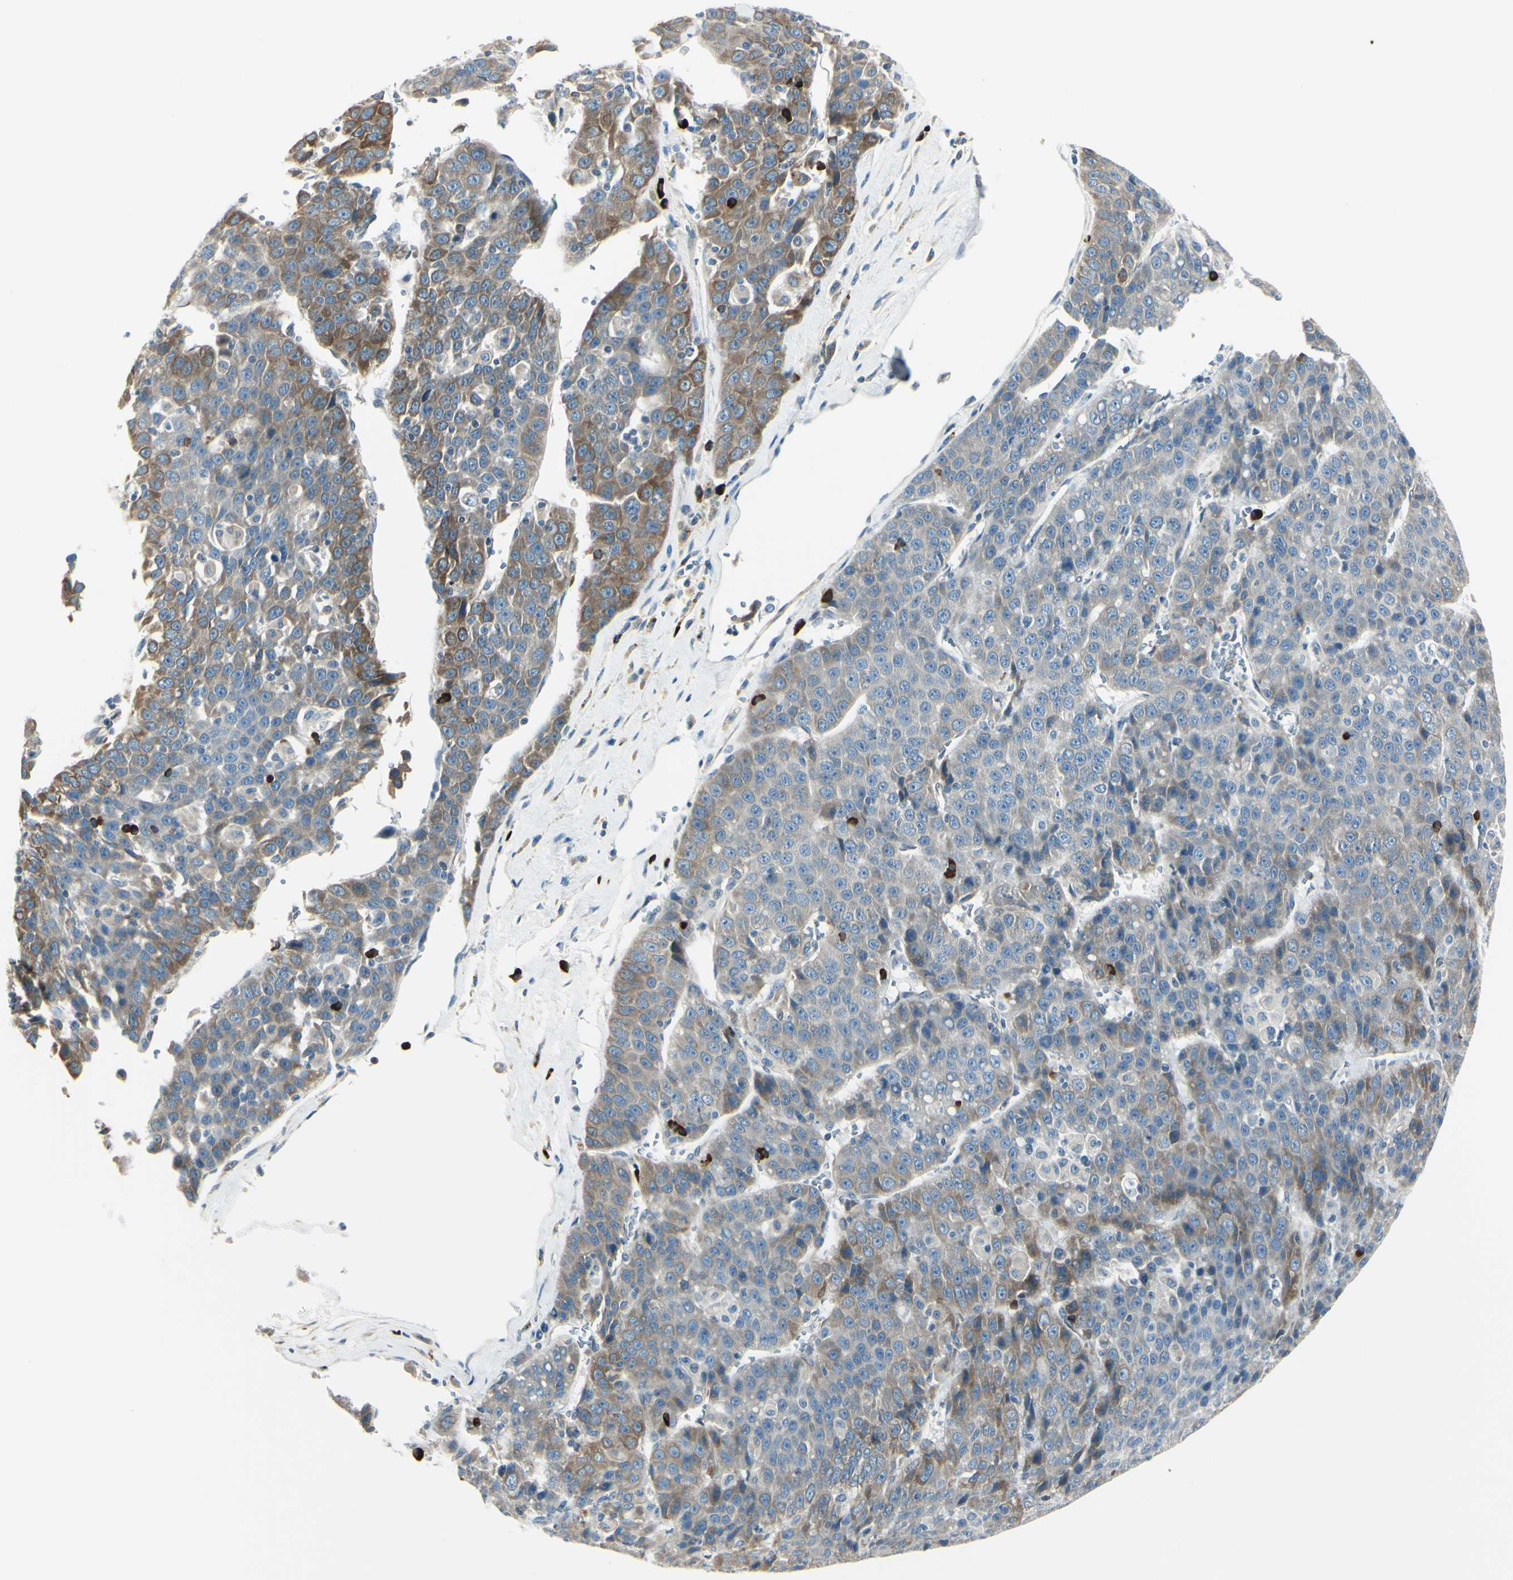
{"staining": {"intensity": "moderate", "quantity": "25%-75%", "location": "cytoplasmic/membranous"}, "tissue": "liver cancer", "cell_type": "Tumor cells", "image_type": "cancer", "snomed": [{"axis": "morphology", "description": "Carcinoma, Hepatocellular, NOS"}, {"axis": "topography", "description": "Liver"}], "caption": "A medium amount of moderate cytoplasmic/membranous positivity is appreciated in about 25%-75% of tumor cells in liver cancer tissue.", "gene": "SELENOS", "patient": {"sex": "female", "age": 53}}